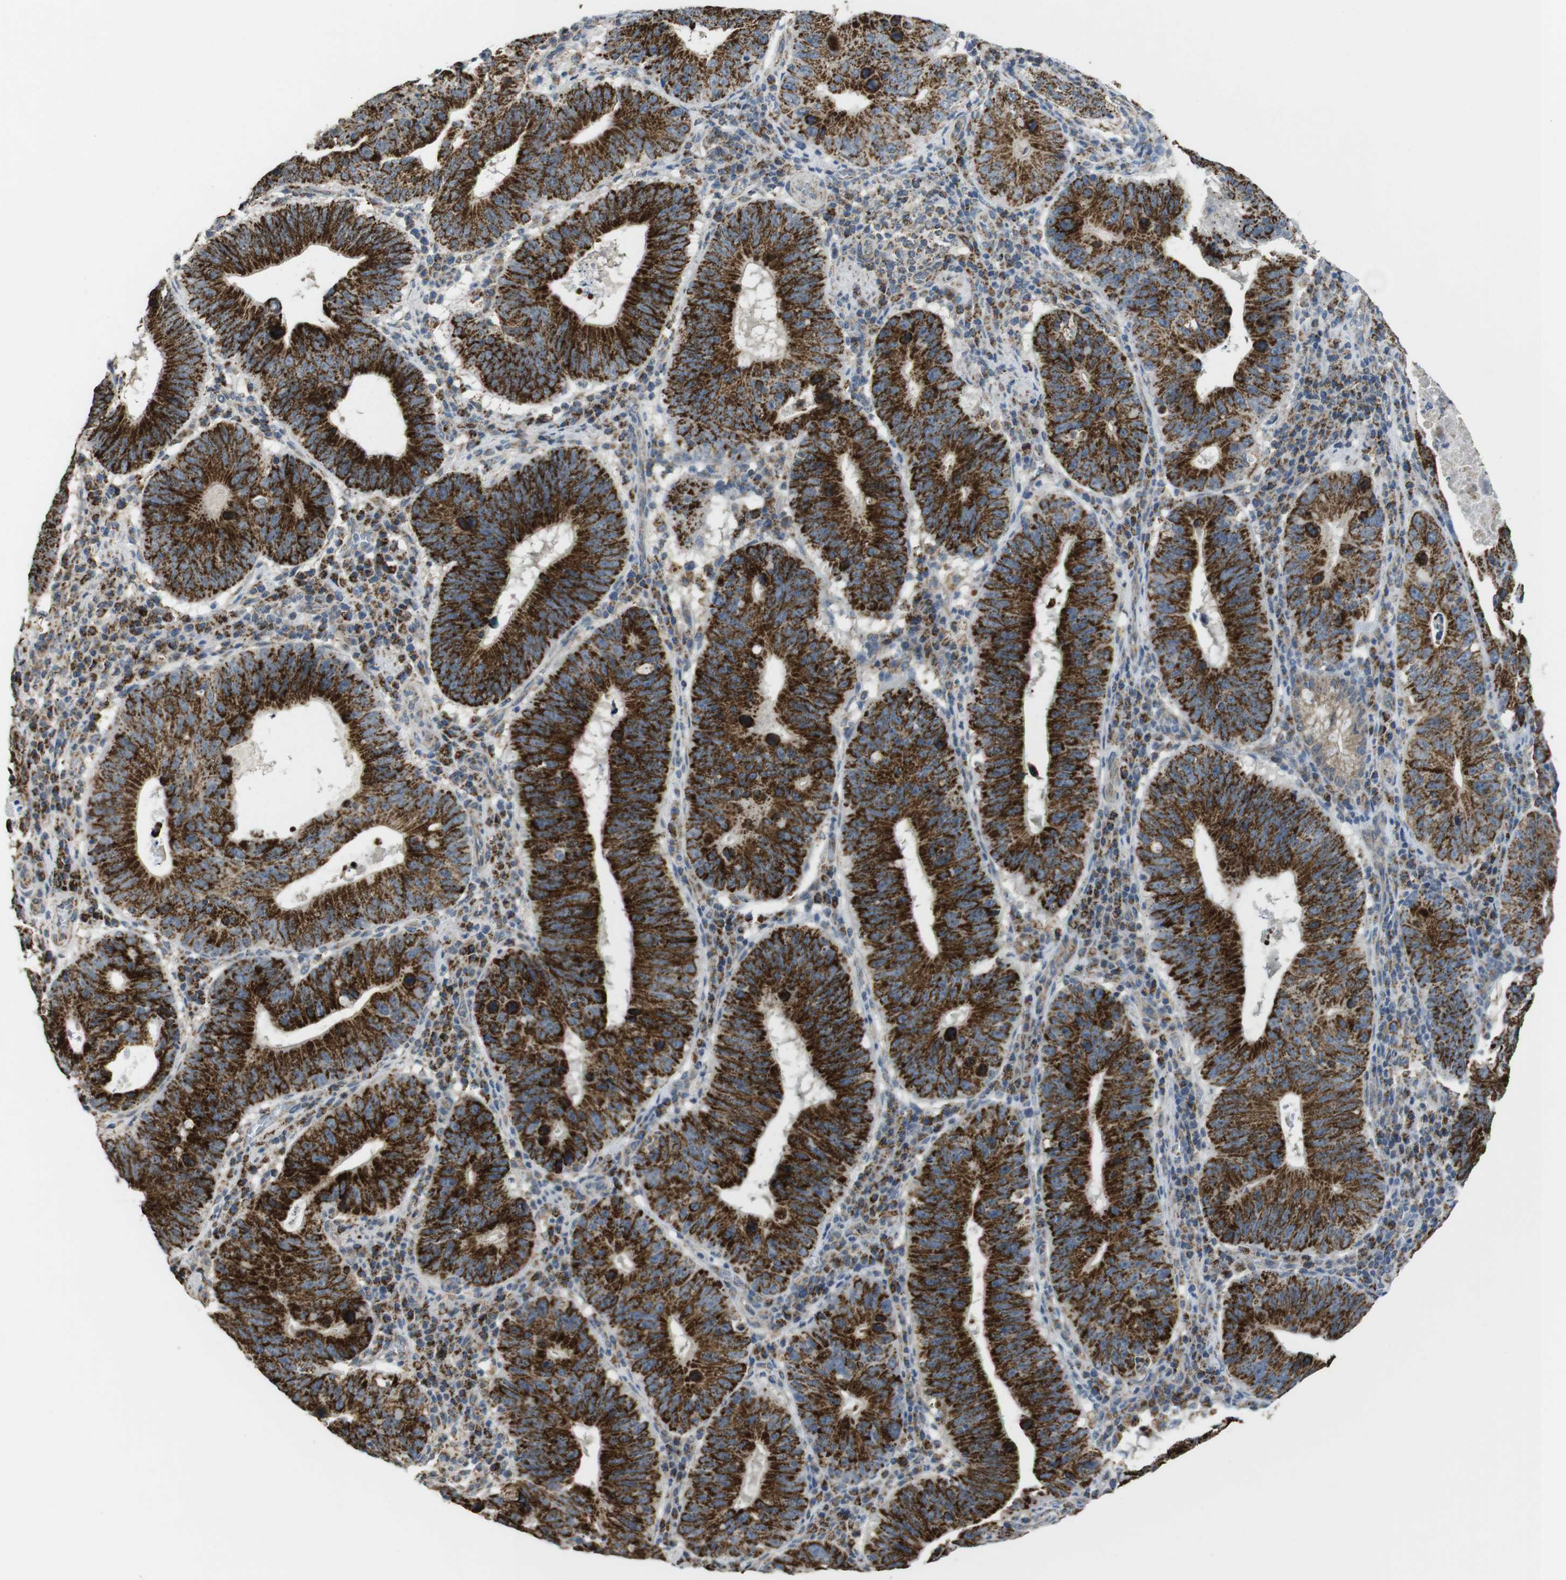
{"staining": {"intensity": "strong", "quantity": ">75%", "location": "cytoplasmic/membranous"}, "tissue": "stomach cancer", "cell_type": "Tumor cells", "image_type": "cancer", "snomed": [{"axis": "morphology", "description": "Adenocarcinoma, NOS"}, {"axis": "topography", "description": "Stomach"}], "caption": "A brown stain shows strong cytoplasmic/membranous expression of a protein in stomach cancer tumor cells.", "gene": "CALHM2", "patient": {"sex": "male", "age": 59}}